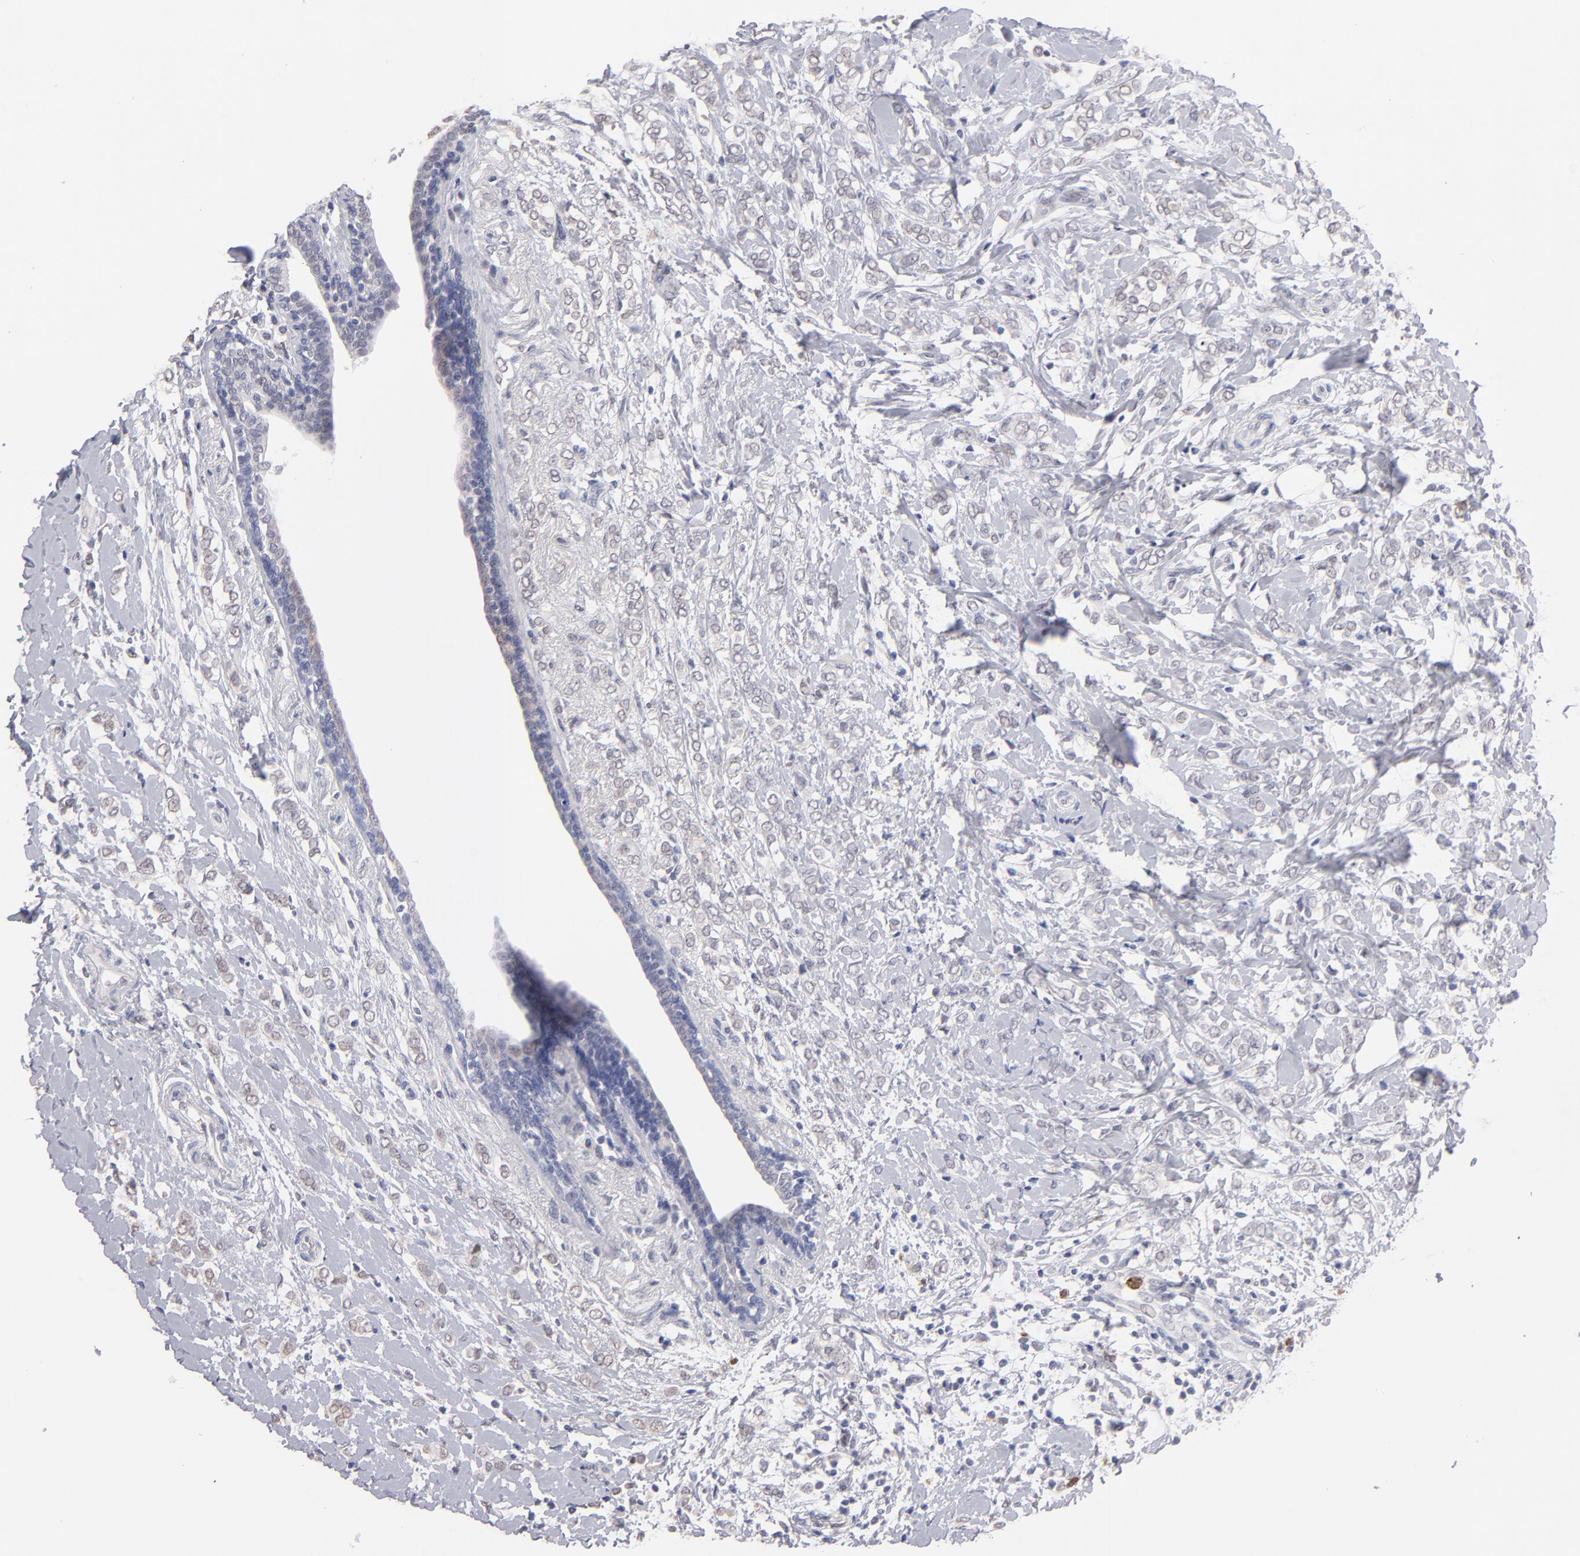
{"staining": {"intensity": "negative", "quantity": "none", "location": "none"}, "tissue": "breast cancer", "cell_type": "Tumor cells", "image_type": "cancer", "snomed": [{"axis": "morphology", "description": "Normal tissue, NOS"}, {"axis": "morphology", "description": "Lobular carcinoma"}, {"axis": "topography", "description": "Breast"}], "caption": "High power microscopy photomicrograph of an IHC image of breast cancer (lobular carcinoma), revealing no significant expression in tumor cells.", "gene": "MGAM", "patient": {"sex": "female", "age": 47}}